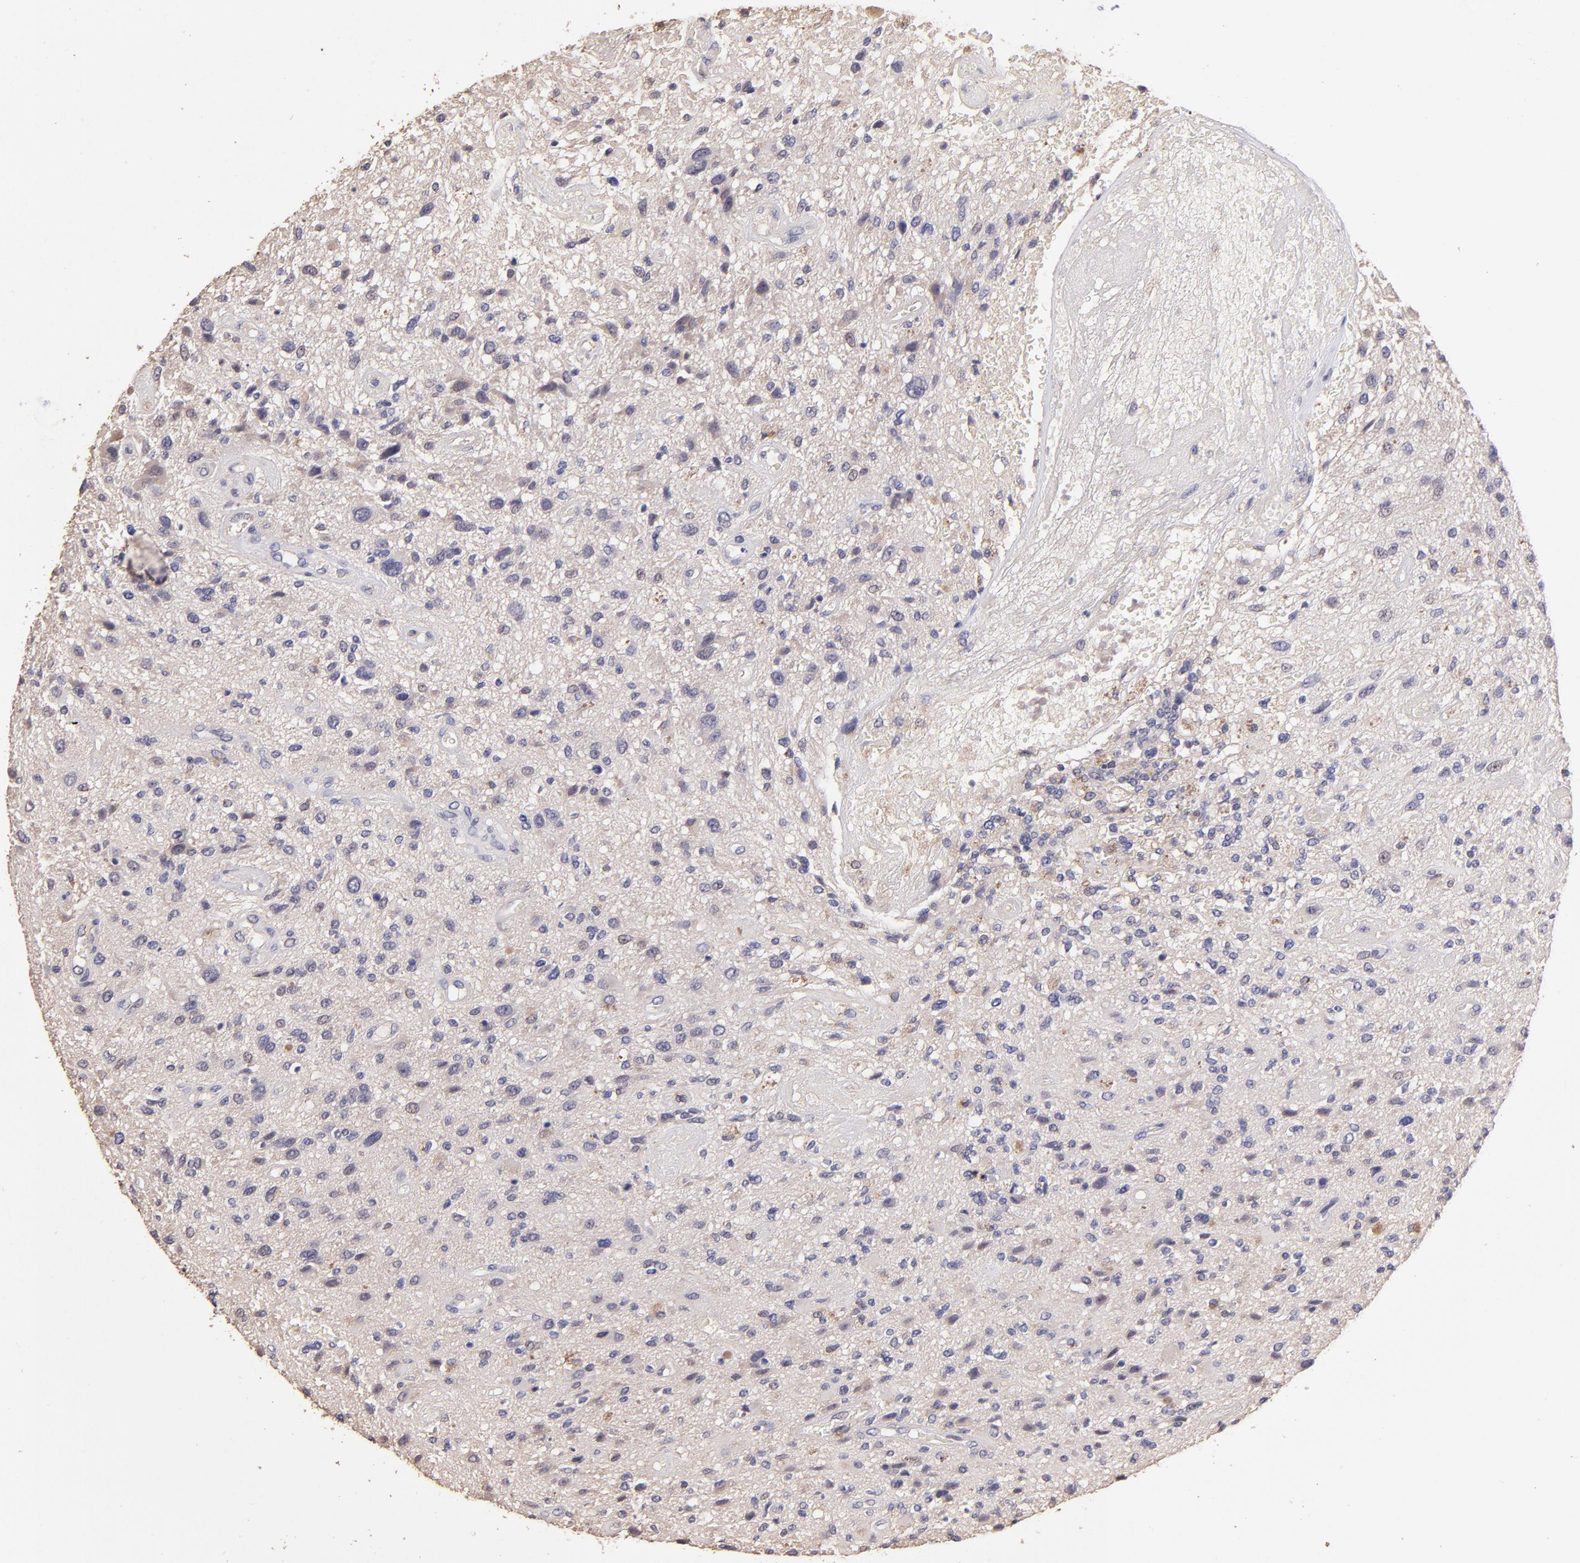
{"staining": {"intensity": "moderate", "quantity": "<25%", "location": "cytoplasmic/membranous"}, "tissue": "glioma", "cell_type": "Tumor cells", "image_type": "cancer", "snomed": [{"axis": "morphology", "description": "Normal tissue, NOS"}, {"axis": "morphology", "description": "Glioma, malignant, High grade"}, {"axis": "topography", "description": "Cerebral cortex"}], "caption": "Immunohistochemistry (IHC) histopathology image of glioma stained for a protein (brown), which reveals low levels of moderate cytoplasmic/membranous positivity in approximately <25% of tumor cells.", "gene": "RNASEL", "patient": {"sex": "male", "age": 75}}